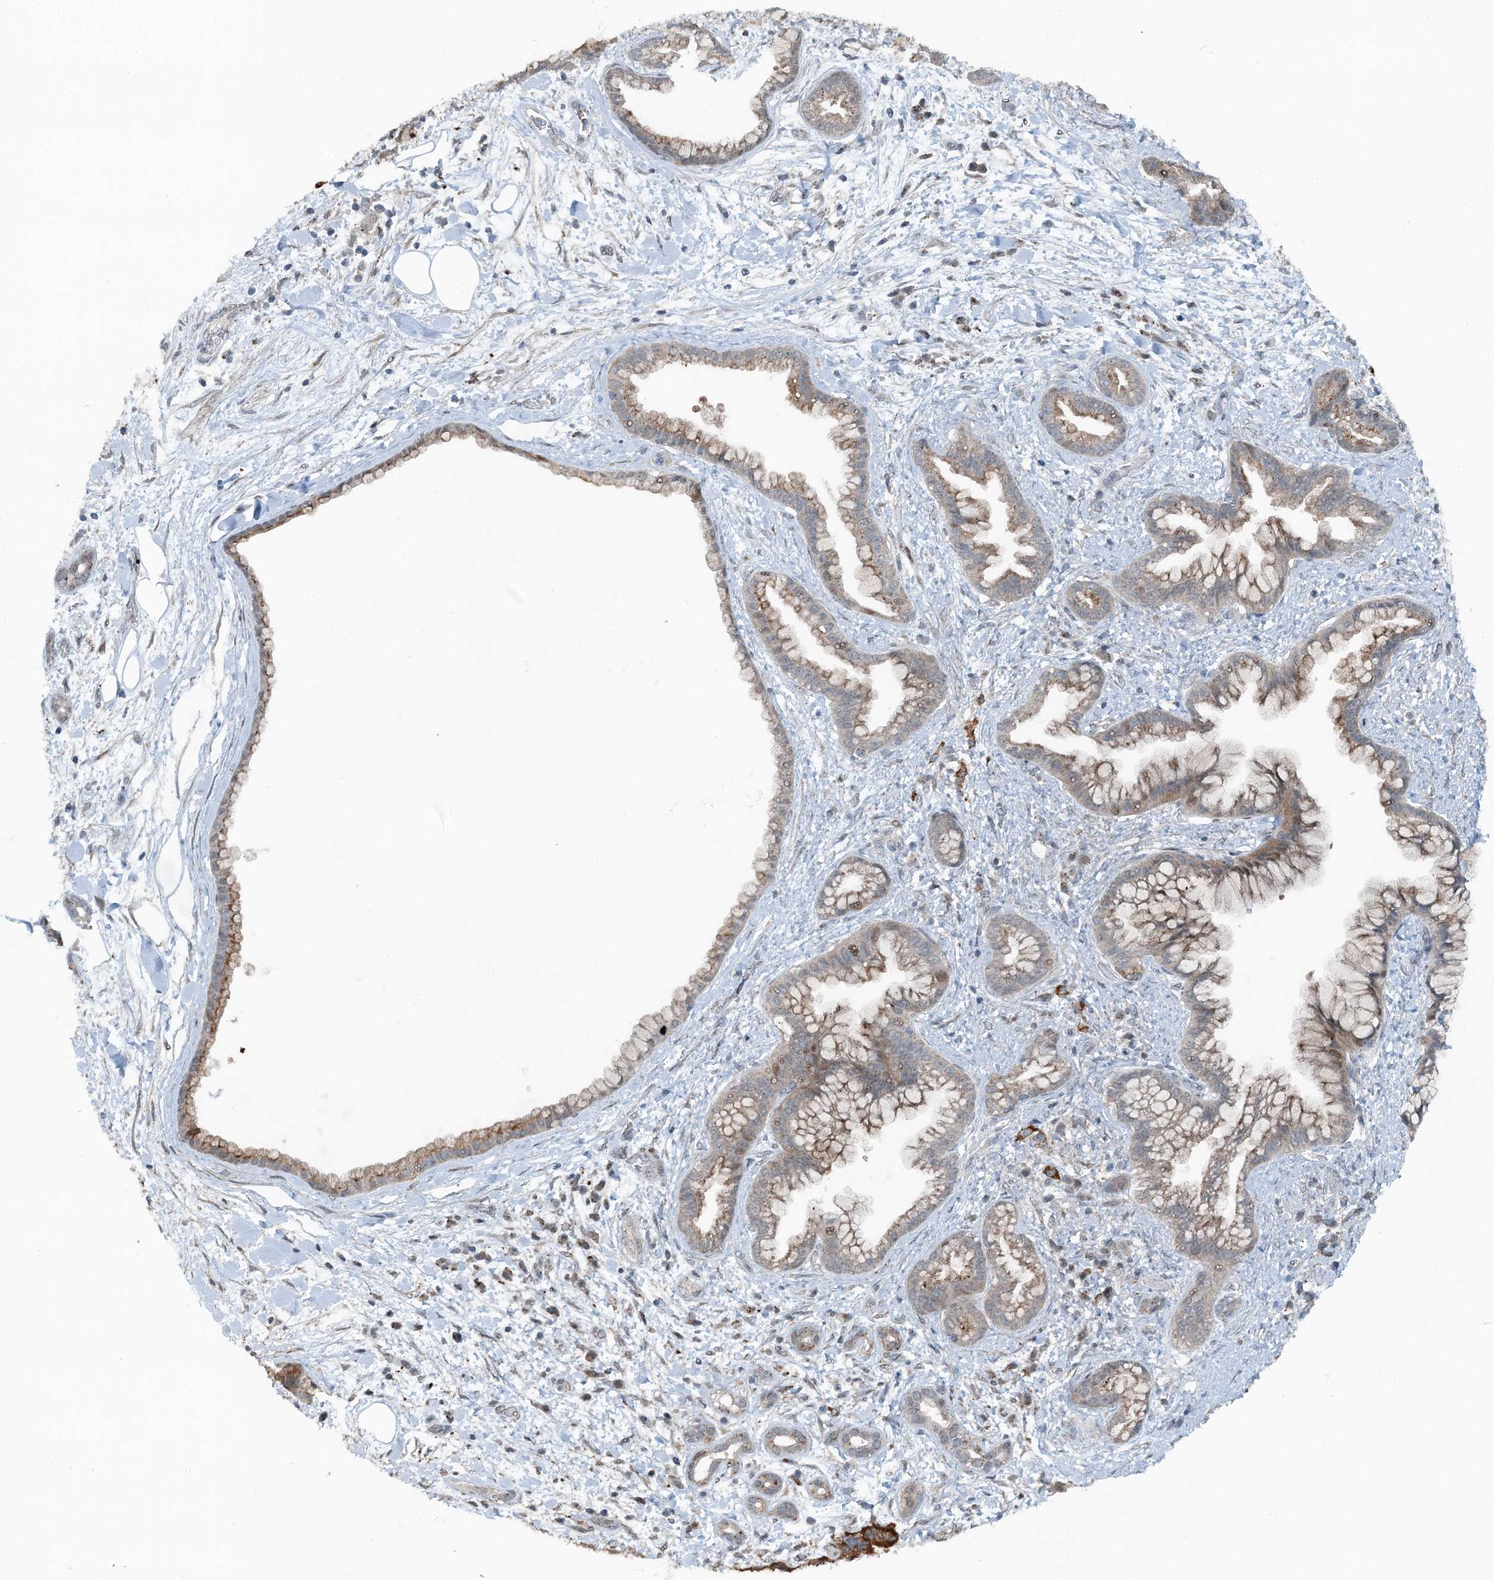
{"staining": {"intensity": "weak", "quantity": "25%-75%", "location": "cytoplasmic/membranous"}, "tissue": "pancreatic cancer", "cell_type": "Tumor cells", "image_type": "cancer", "snomed": [{"axis": "morphology", "description": "Adenocarcinoma, NOS"}, {"axis": "topography", "description": "Pancreas"}], "caption": "IHC staining of pancreatic cancer, which displays low levels of weak cytoplasmic/membranous expression in approximately 25%-75% of tumor cells indicating weak cytoplasmic/membranous protein positivity. The staining was performed using DAB (brown) for protein detection and nuclei were counterstained in hematoxylin (blue).", "gene": "BMERB1", "patient": {"sex": "female", "age": 78}}